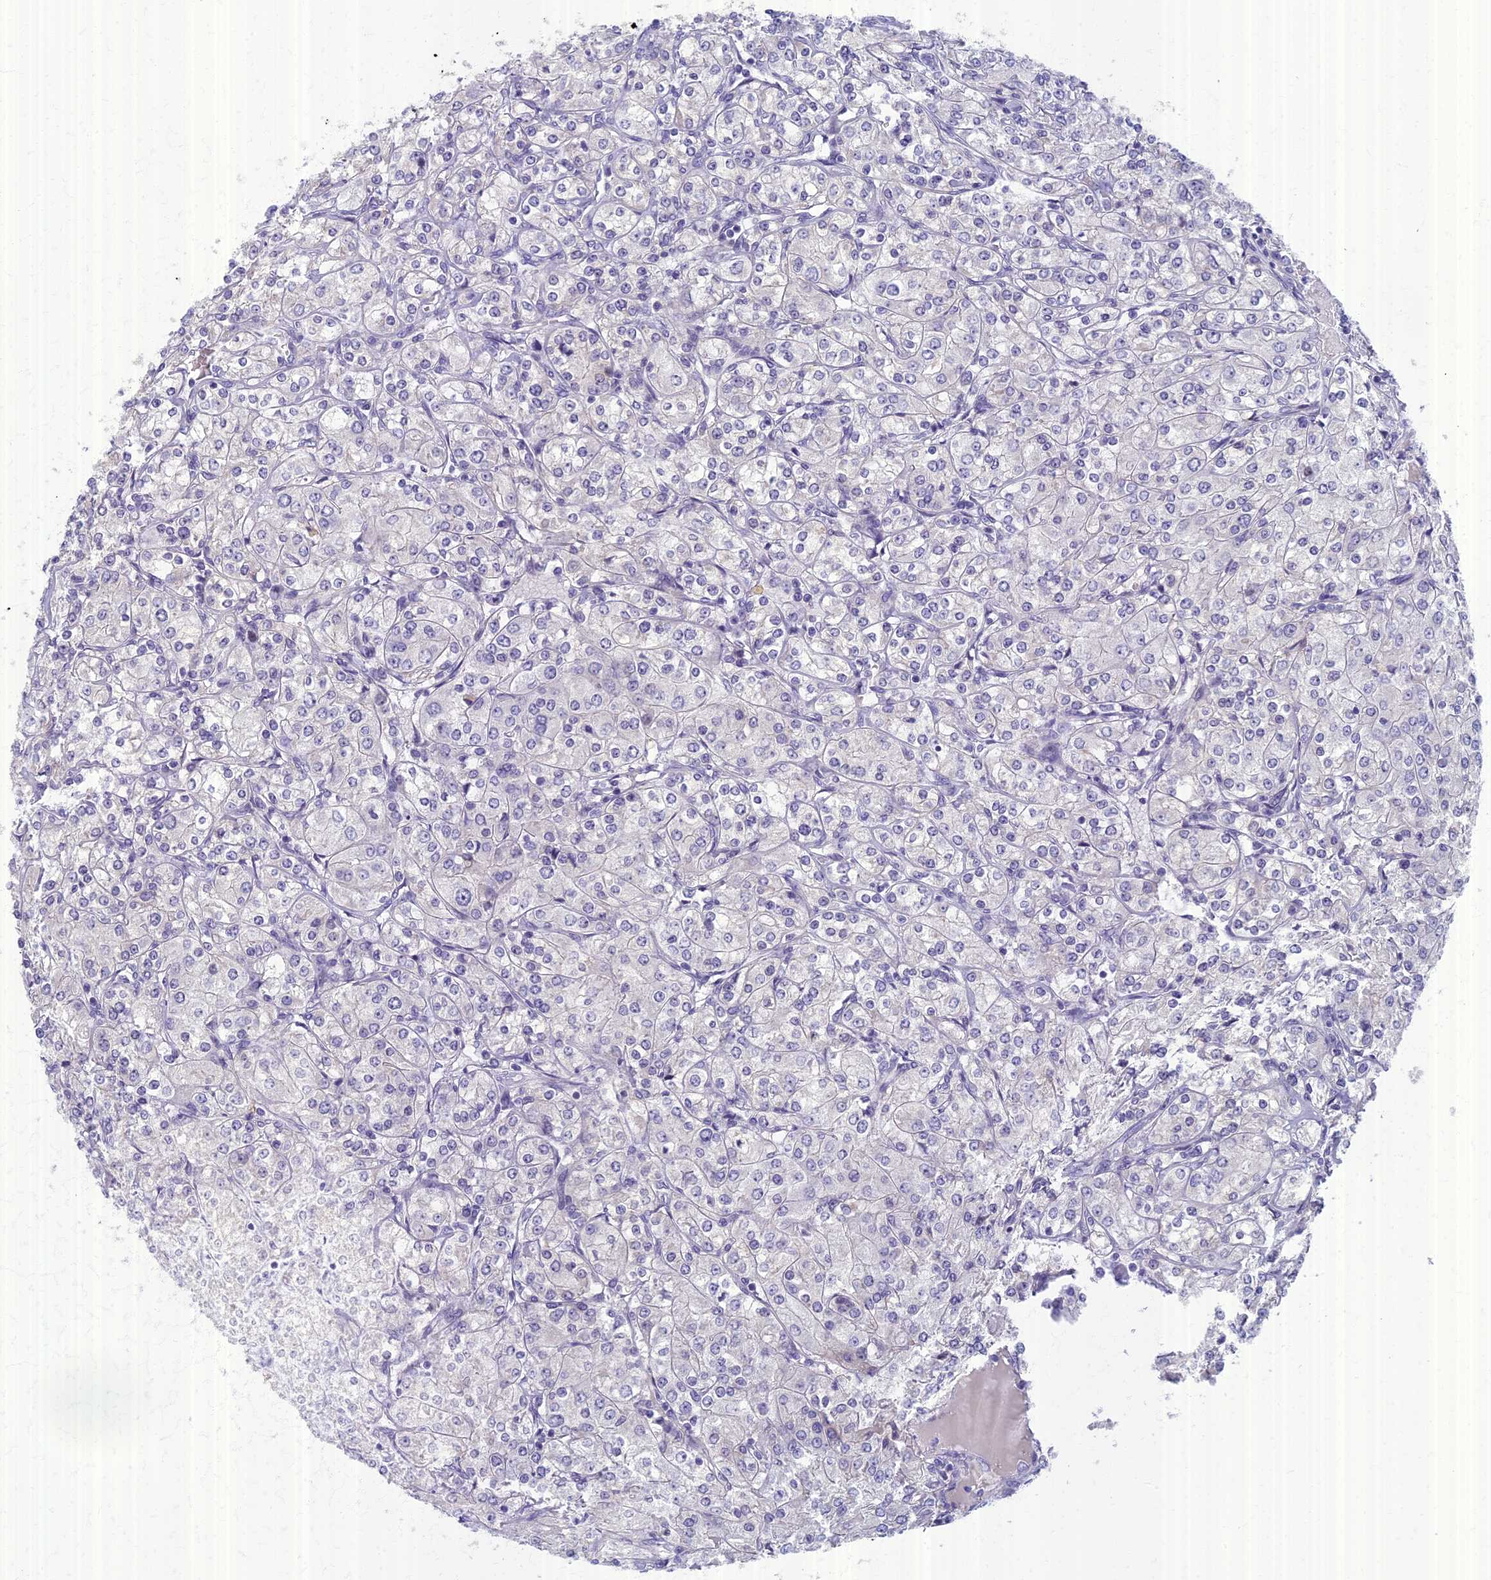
{"staining": {"intensity": "negative", "quantity": "none", "location": "none"}, "tissue": "renal cancer", "cell_type": "Tumor cells", "image_type": "cancer", "snomed": [{"axis": "morphology", "description": "Adenocarcinoma, NOS"}, {"axis": "topography", "description": "Kidney"}], "caption": "Human renal cancer (adenocarcinoma) stained for a protein using immunohistochemistry (IHC) shows no positivity in tumor cells.", "gene": "AP4E1", "patient": {"sex": "male", "age": 77}}